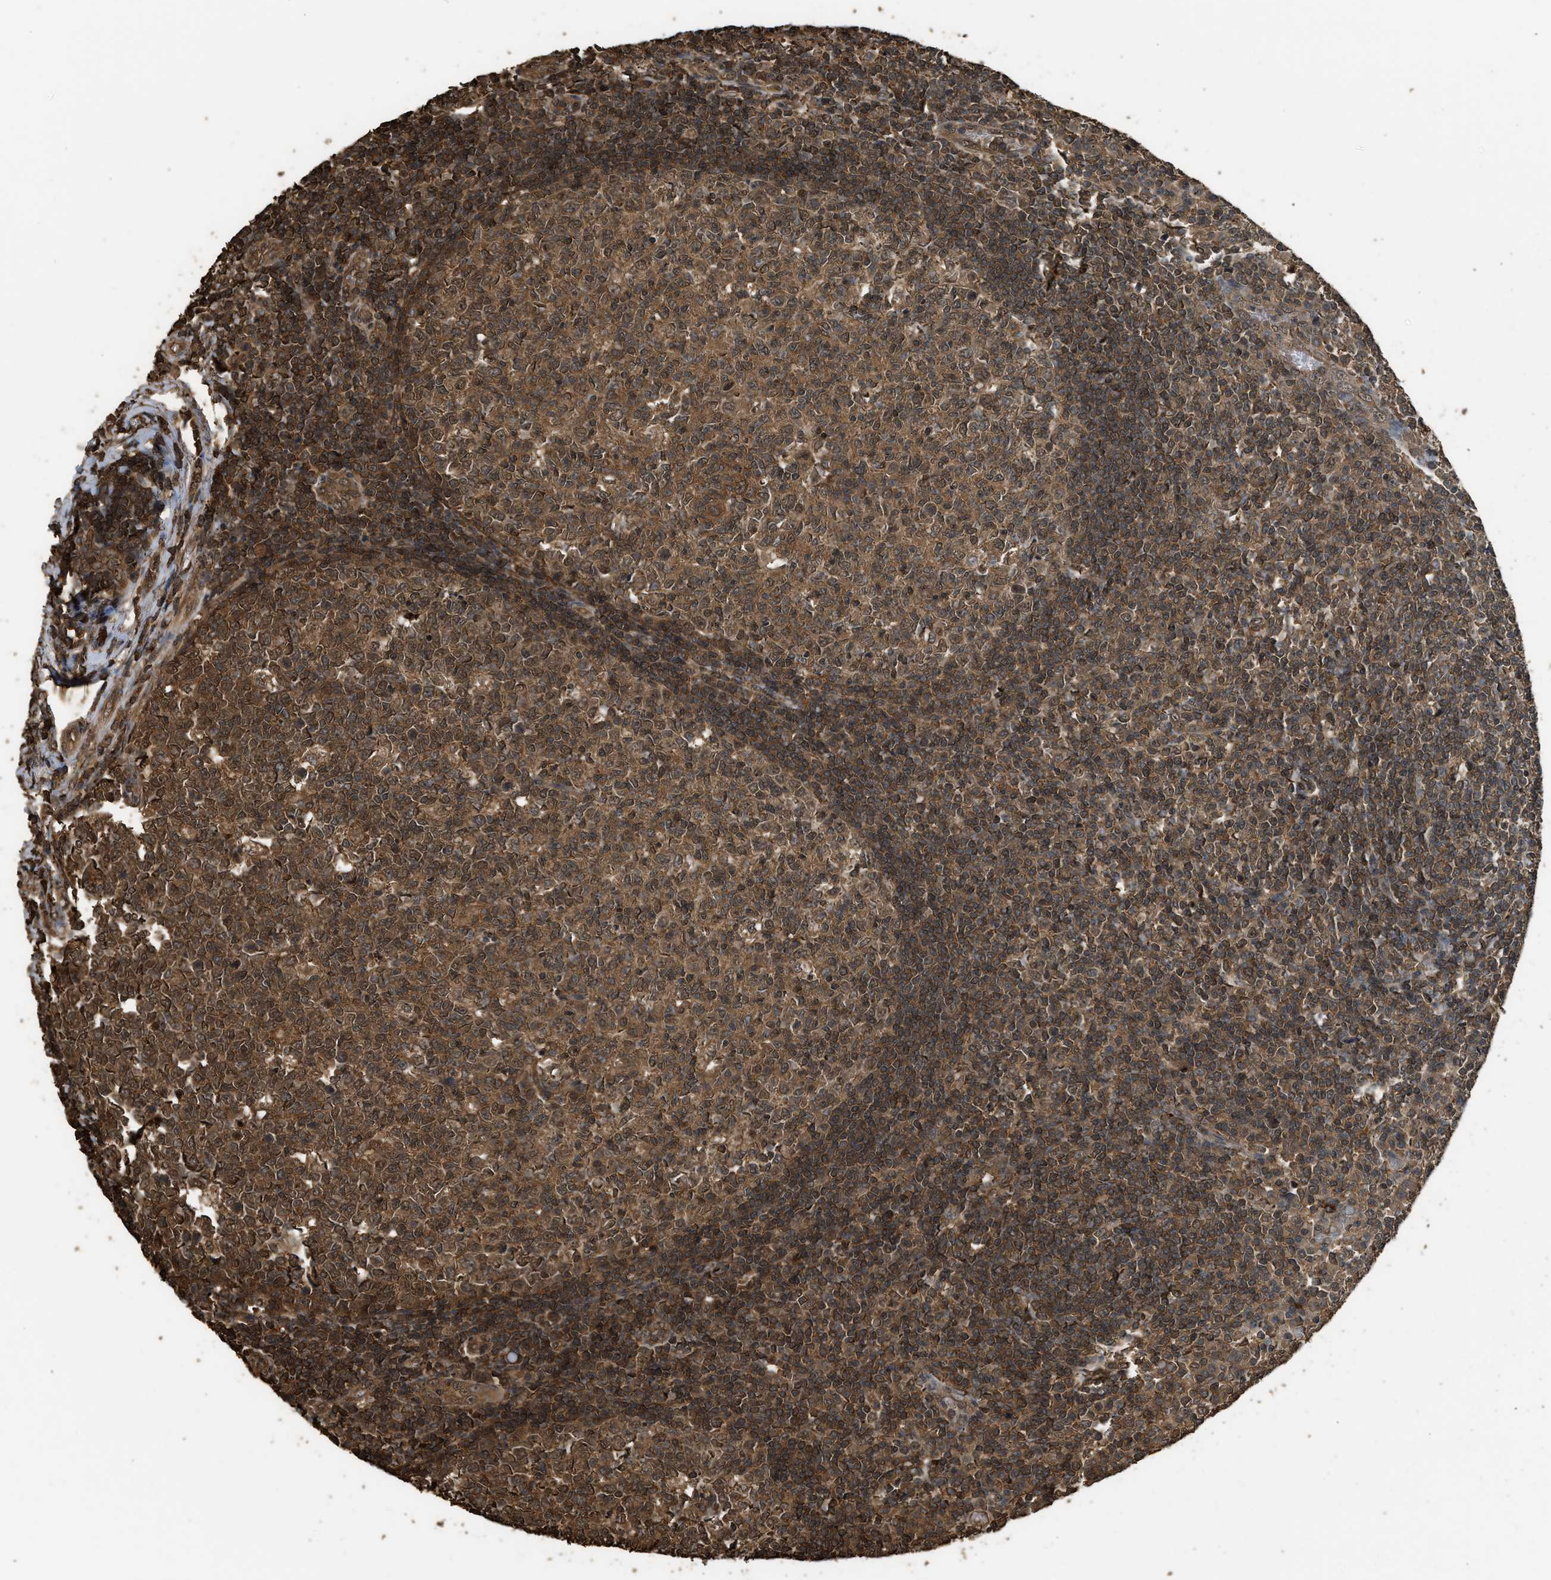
{"staining": {"intensity": "strong", "quantity": ">75%", "location": "cytoplasmic/membranous,nuclear"}, "tissue": "tonsil", "cell_type": "Germinal center cells", "image_type": "normal", "snomed": [{"axis": "morphology", "description": "Normal tissue, NOS"}, {"axis": "topography", "description": "Tonsil"}], "caption": "This micrograph exhibits immunohistochemistry (IHC) staining of benign human tonsil, with high strong cytoplasmic/membranous,nuclear staining in about >75% of germinal center cells.", "gene": "MYBL2", "patient": {"sex": "female", "age": 19}}